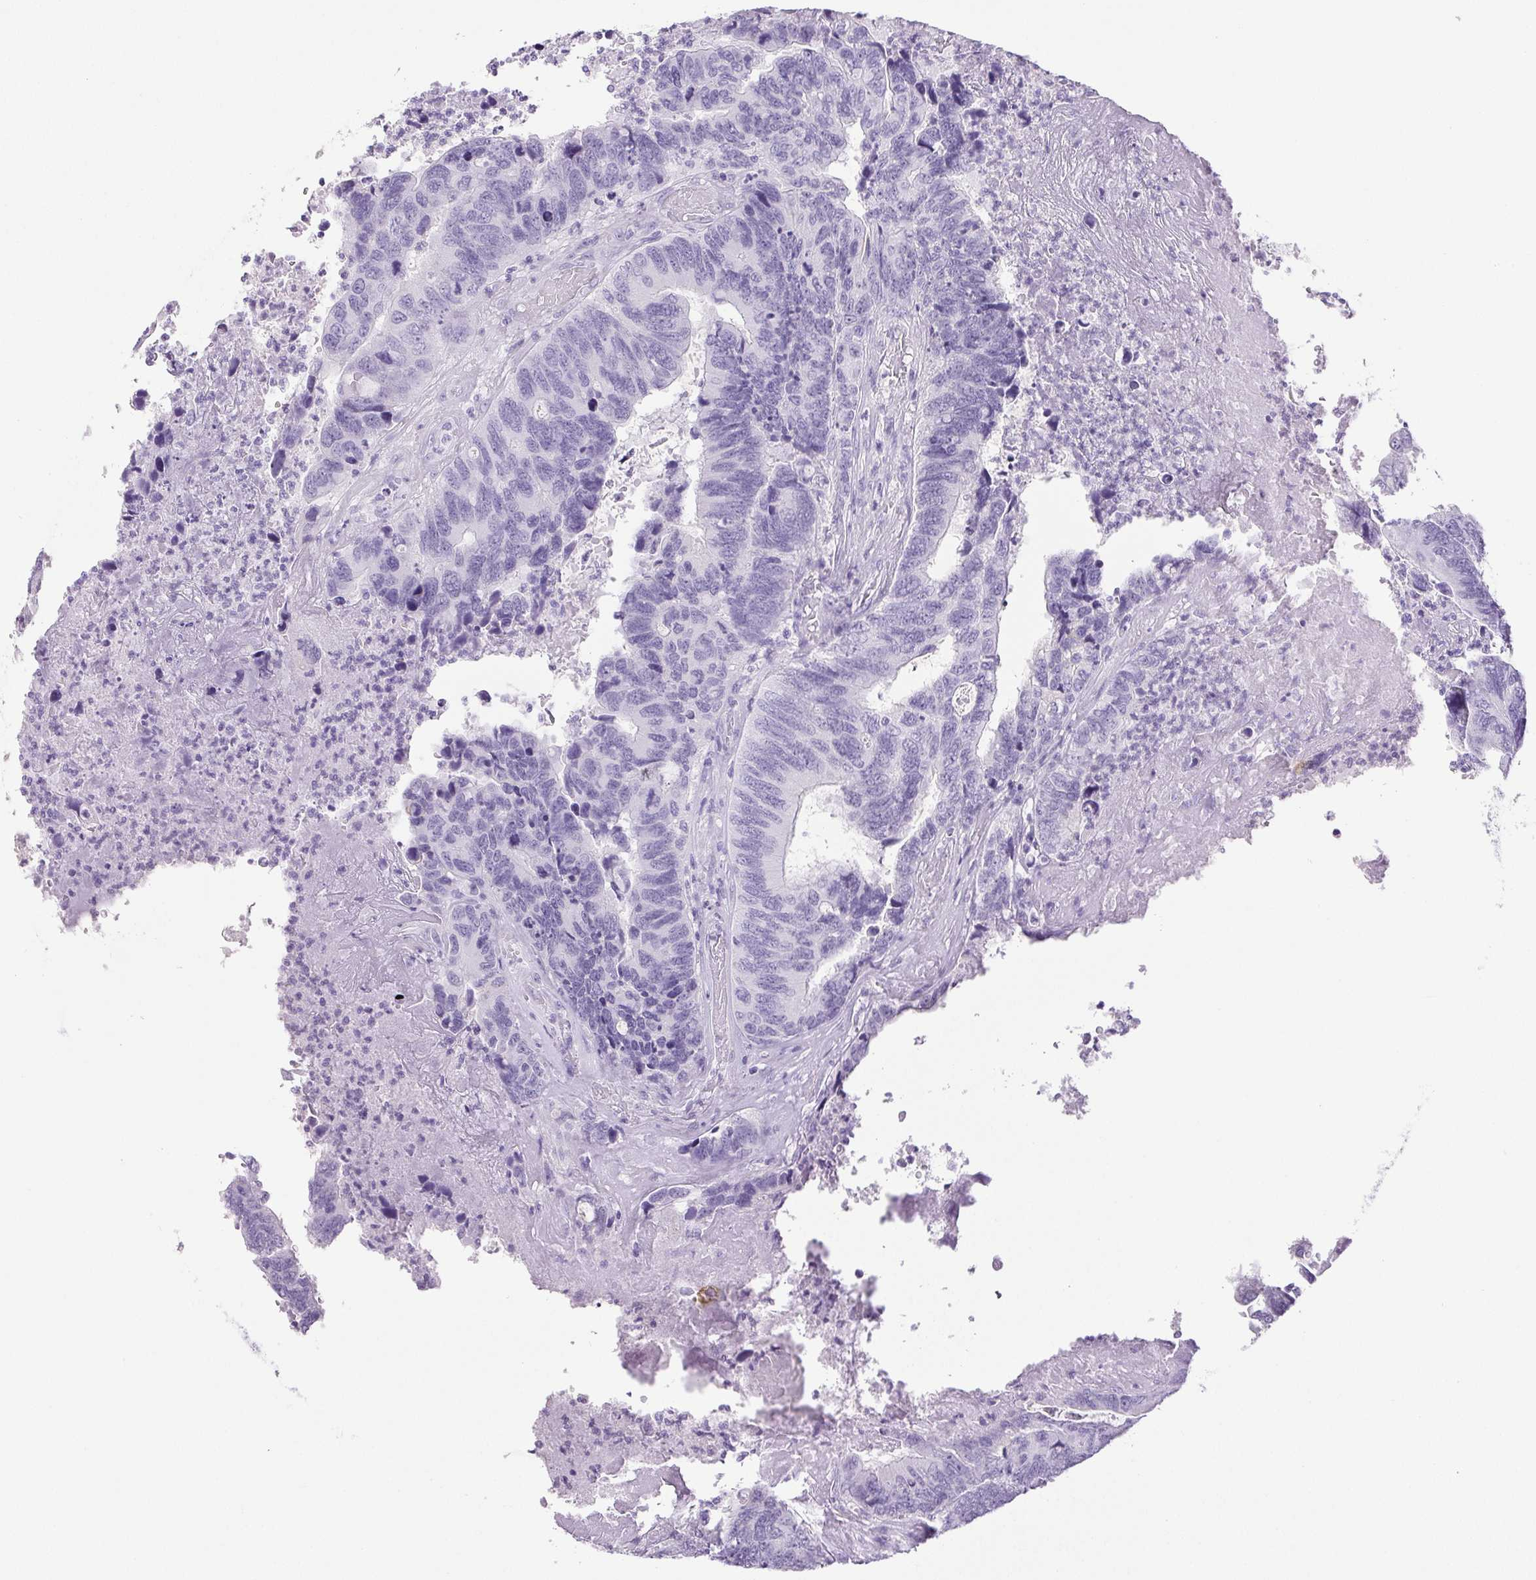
{"staining": {"intensity": "negative", "quantity": "none", "location": "none"}, "tissue": "colorectal cancer", "cell_type": "Tumor cells", "image_type": "cancer", "snomed": [{"axis": "morphology", "description": "Adenocarcinoma, NOS"}, {"axis": "topography", "description": "Colon"}], "caption": "This is an immunohistochemistry (IHC) histopathology image of colorectal cancer (adenocarcinoma). There is no staining in tumor cells.", "gene": "HLA-G", "patient": {"sex": "female", "age": 67}}